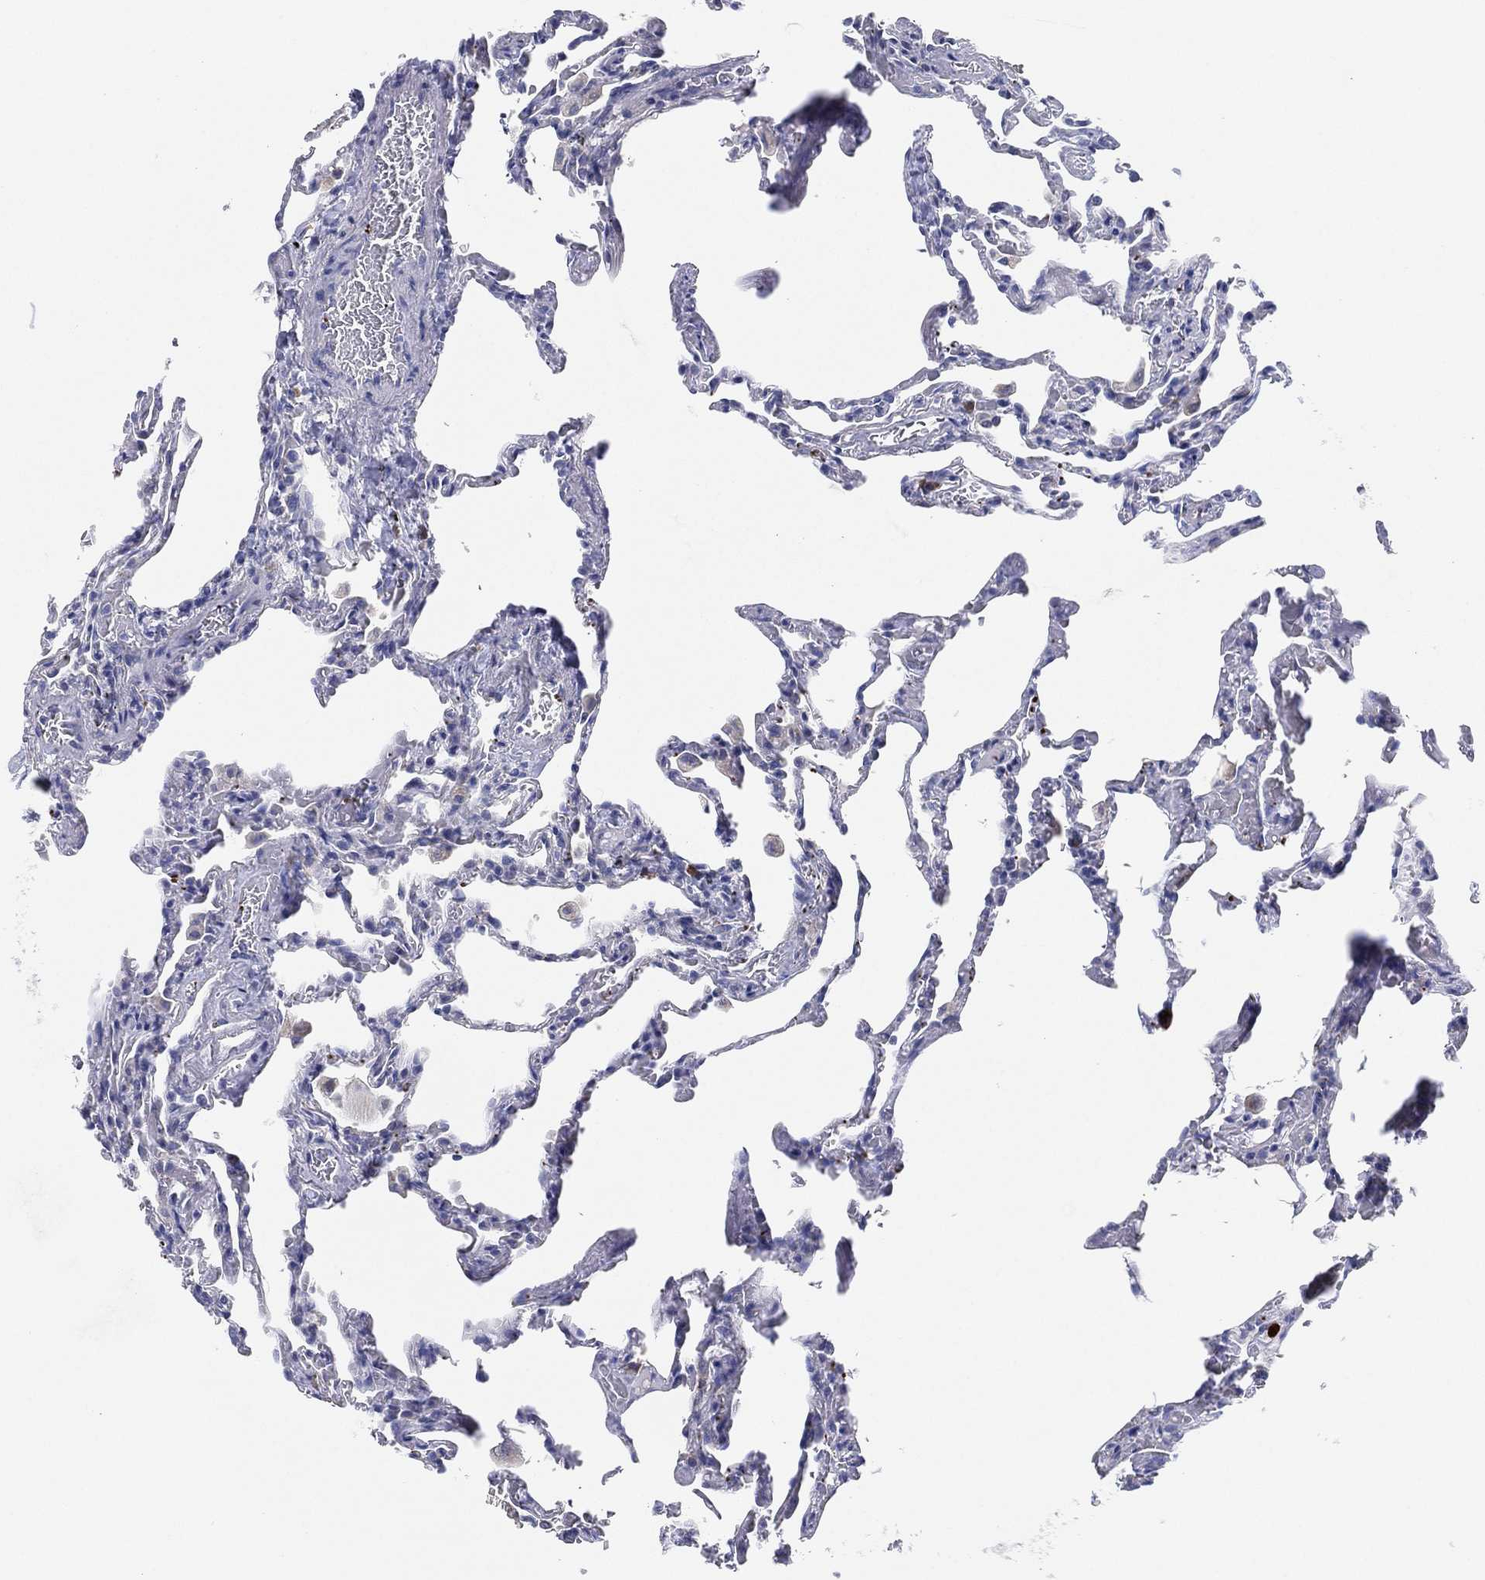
{"staining": {"intensity": "negative", "quantity": "none", "location": "none"}, "tissue": "lung", "cell_type": "Alveolar cells", "image_type": "normal", "snomed": [{"axis": "morphology", "description": "Normal tissue, NOS"}, {"axis": "topography", "description": "Lung"}], "caption": "A histopathology image of lung stained for a protein reveals no brown staining in alveolar cells. Nuclei are stained in blue.", "gene": "TMEM40", "patient": {"sex": "female", "age": 43}}